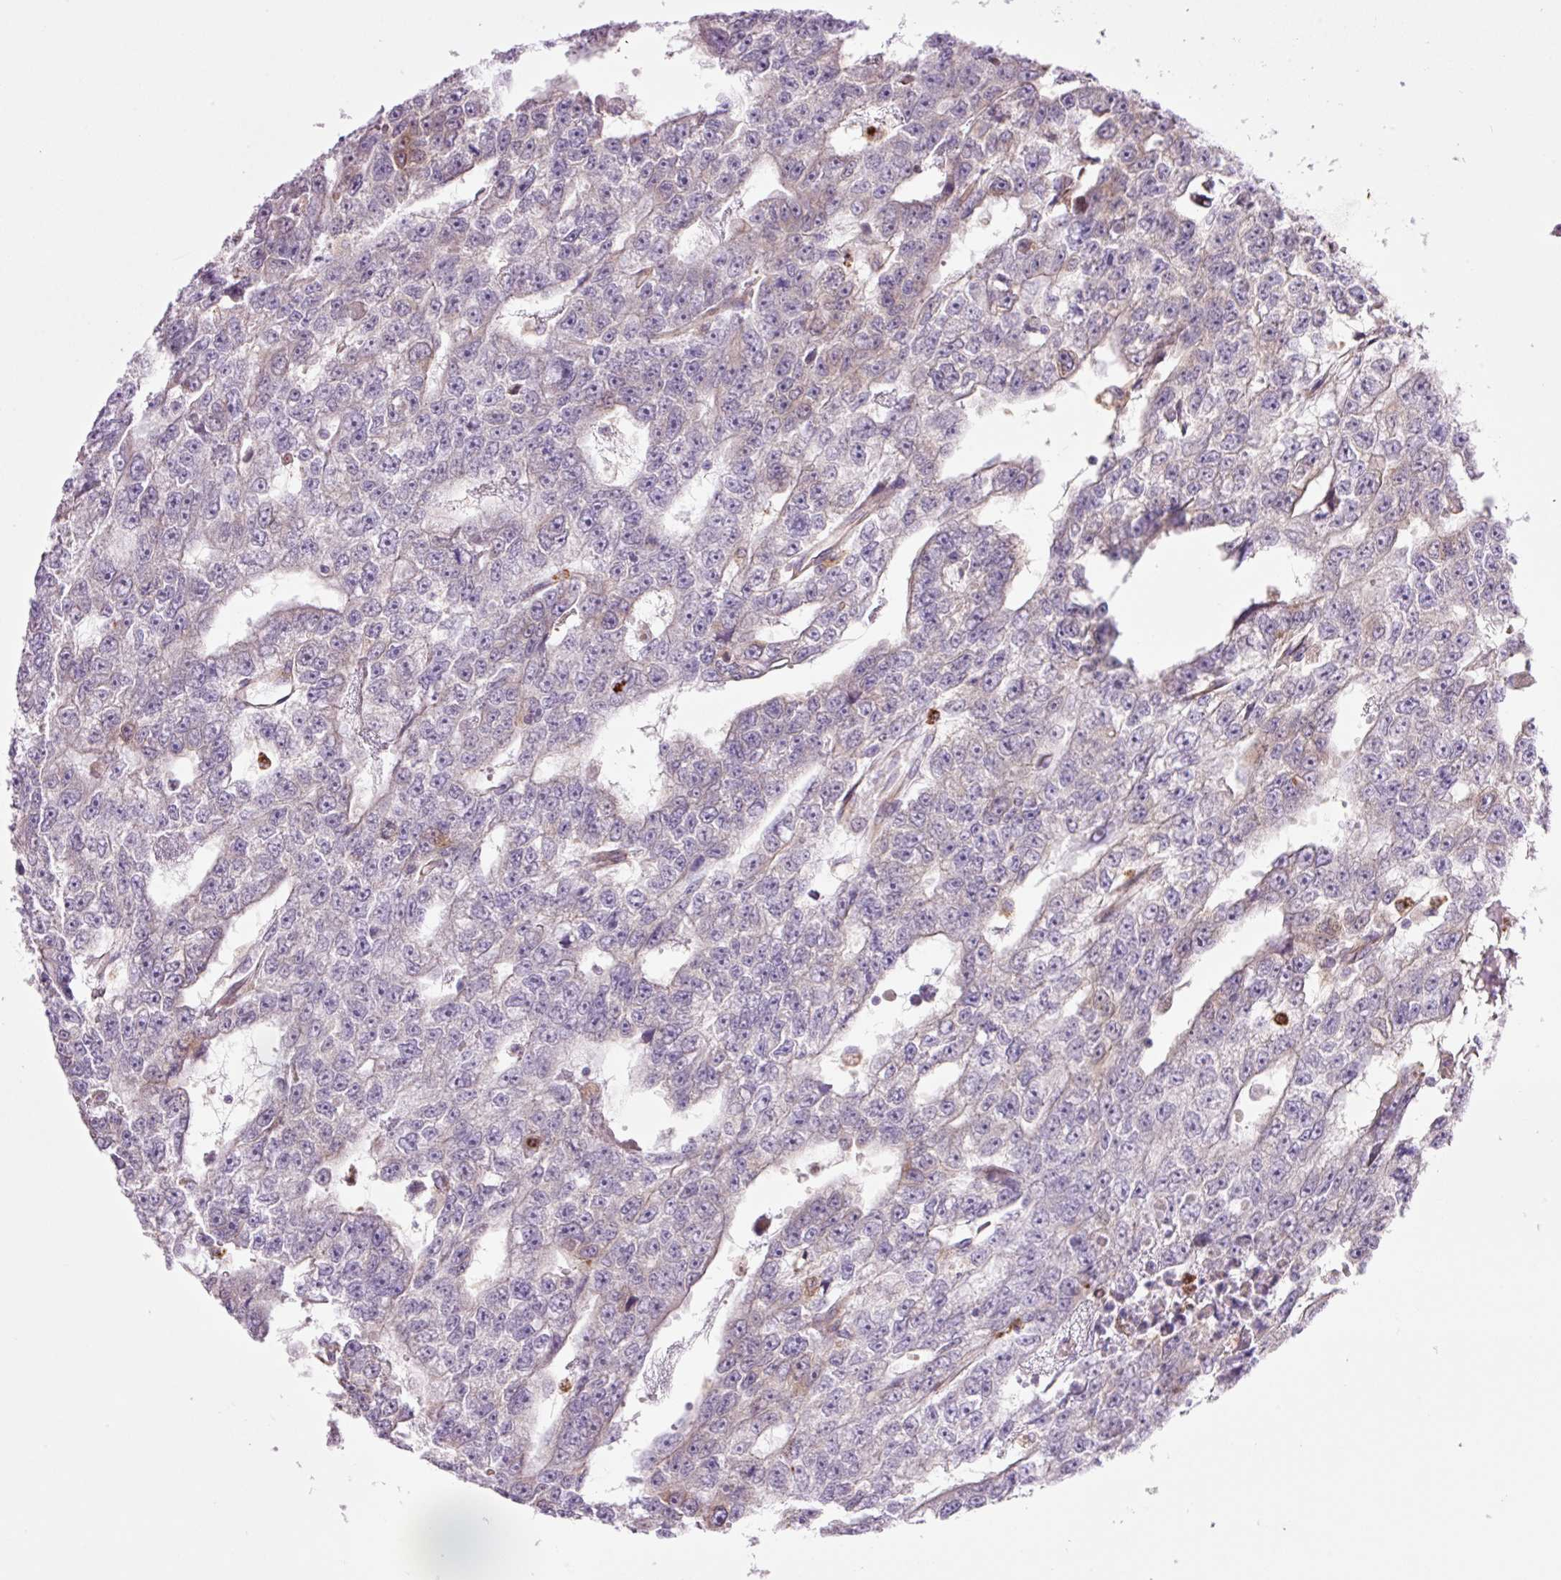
{"staining": {"intensity": "weak", "quantity": "<25%", "location": "cytoplasmic/membranous"}, "tissue": "testis cancer", "cell_type": "Tumor cells", "image_type": "cancer", "snomed": [{"axis": "morphology", "description": "Carcinoma, Embryonal, NOS"}, {"axis": "topography", "description": "Testis"}], "caption": "There is no significant staining in tumor cells of testis cancer (embryonal carcinoma).", "gene": "SH2D6", "patient": {"sex": "male", "age": 20}}